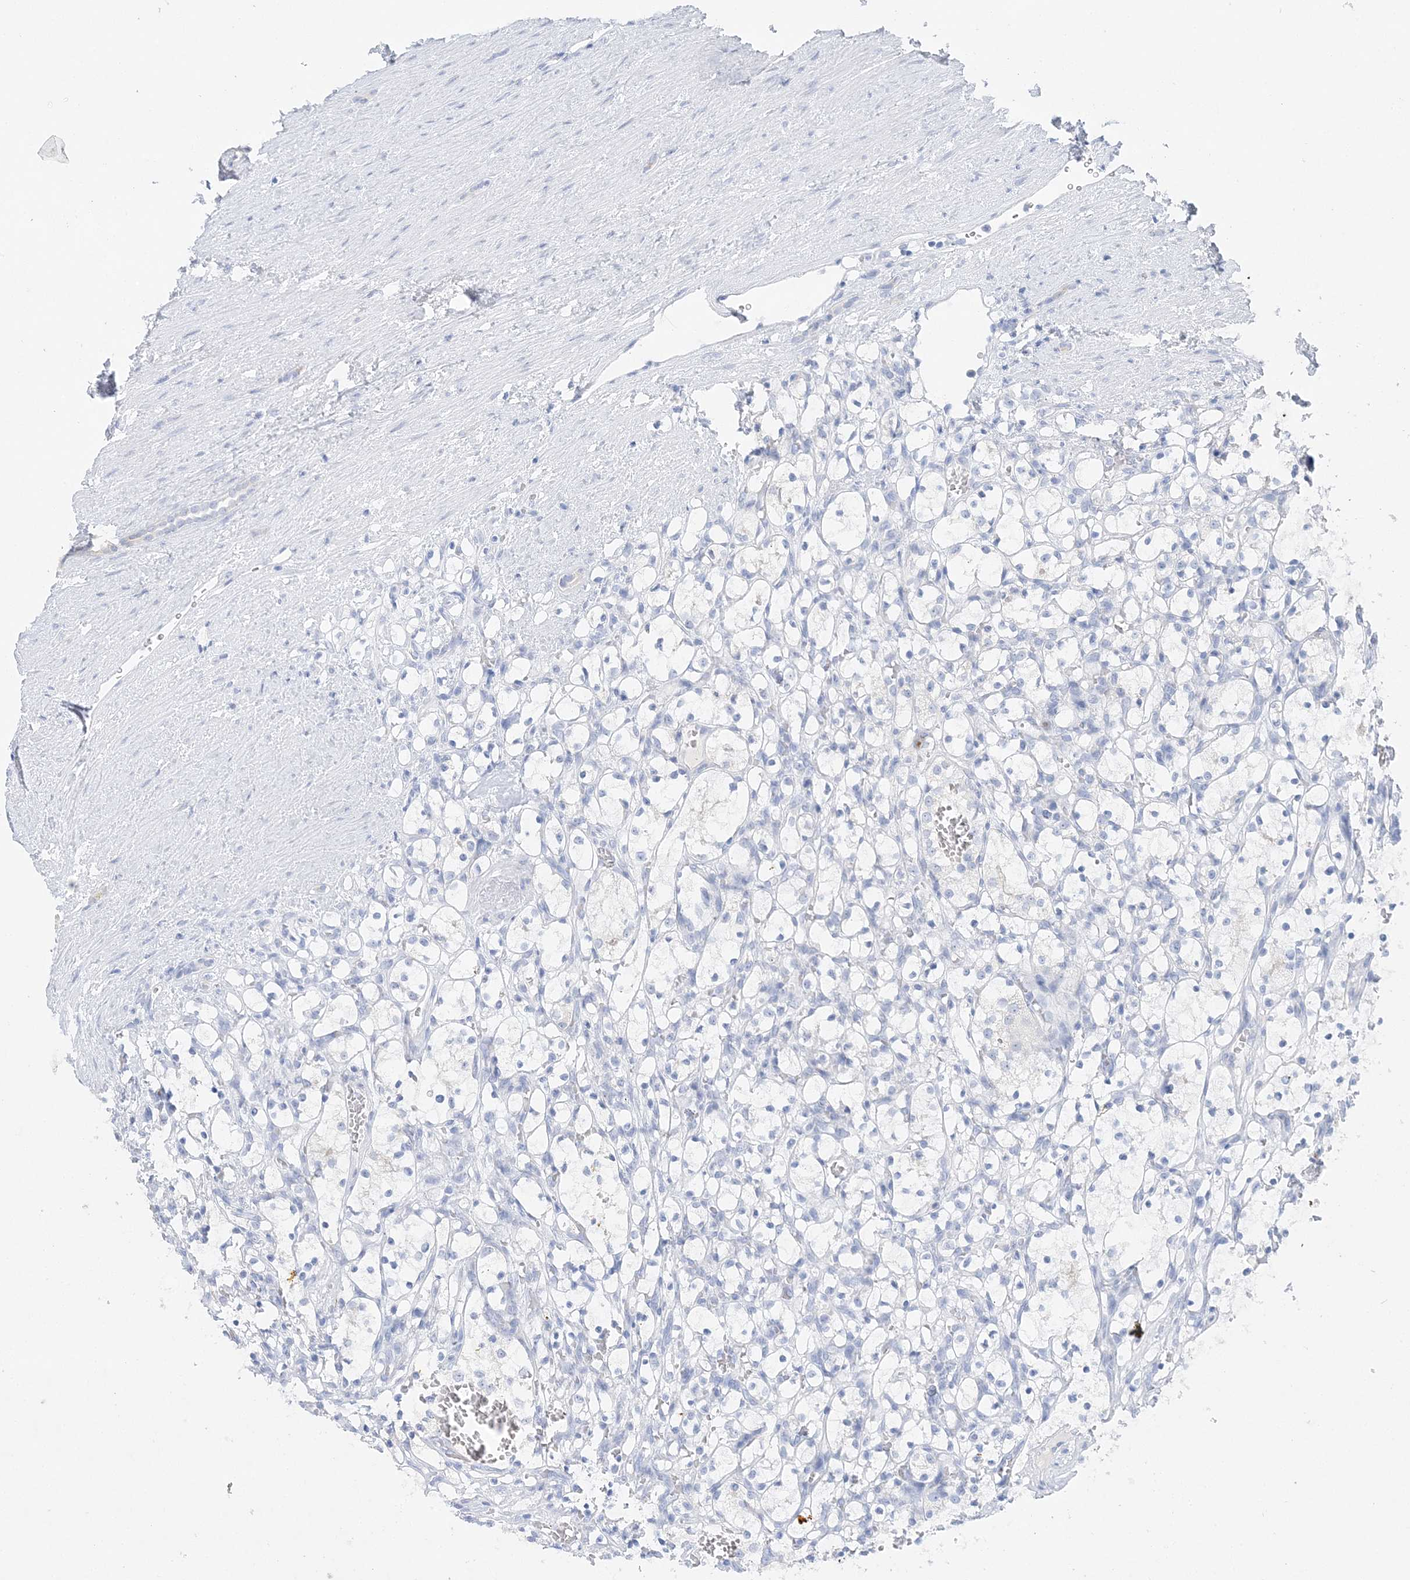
{"staining": {"intensity": "negative", "quantity": "none", "location": "none"}, "tissue": "renal cancer", "cell_type": "Tumor cells", "image_type": "cancer", "snomed": [{"axis": "morphology", "description": "Adenocarcinoma, NOS"}, {"axis": "topography", "description": "Kidney"}], "caption": "DAB immunohistochemical staining of human renal adenocarcinoma demonstrates no significant expression in tumor cells.", "gene": "SLC5A6", "patient": {"sex": "female", "age": 69}}